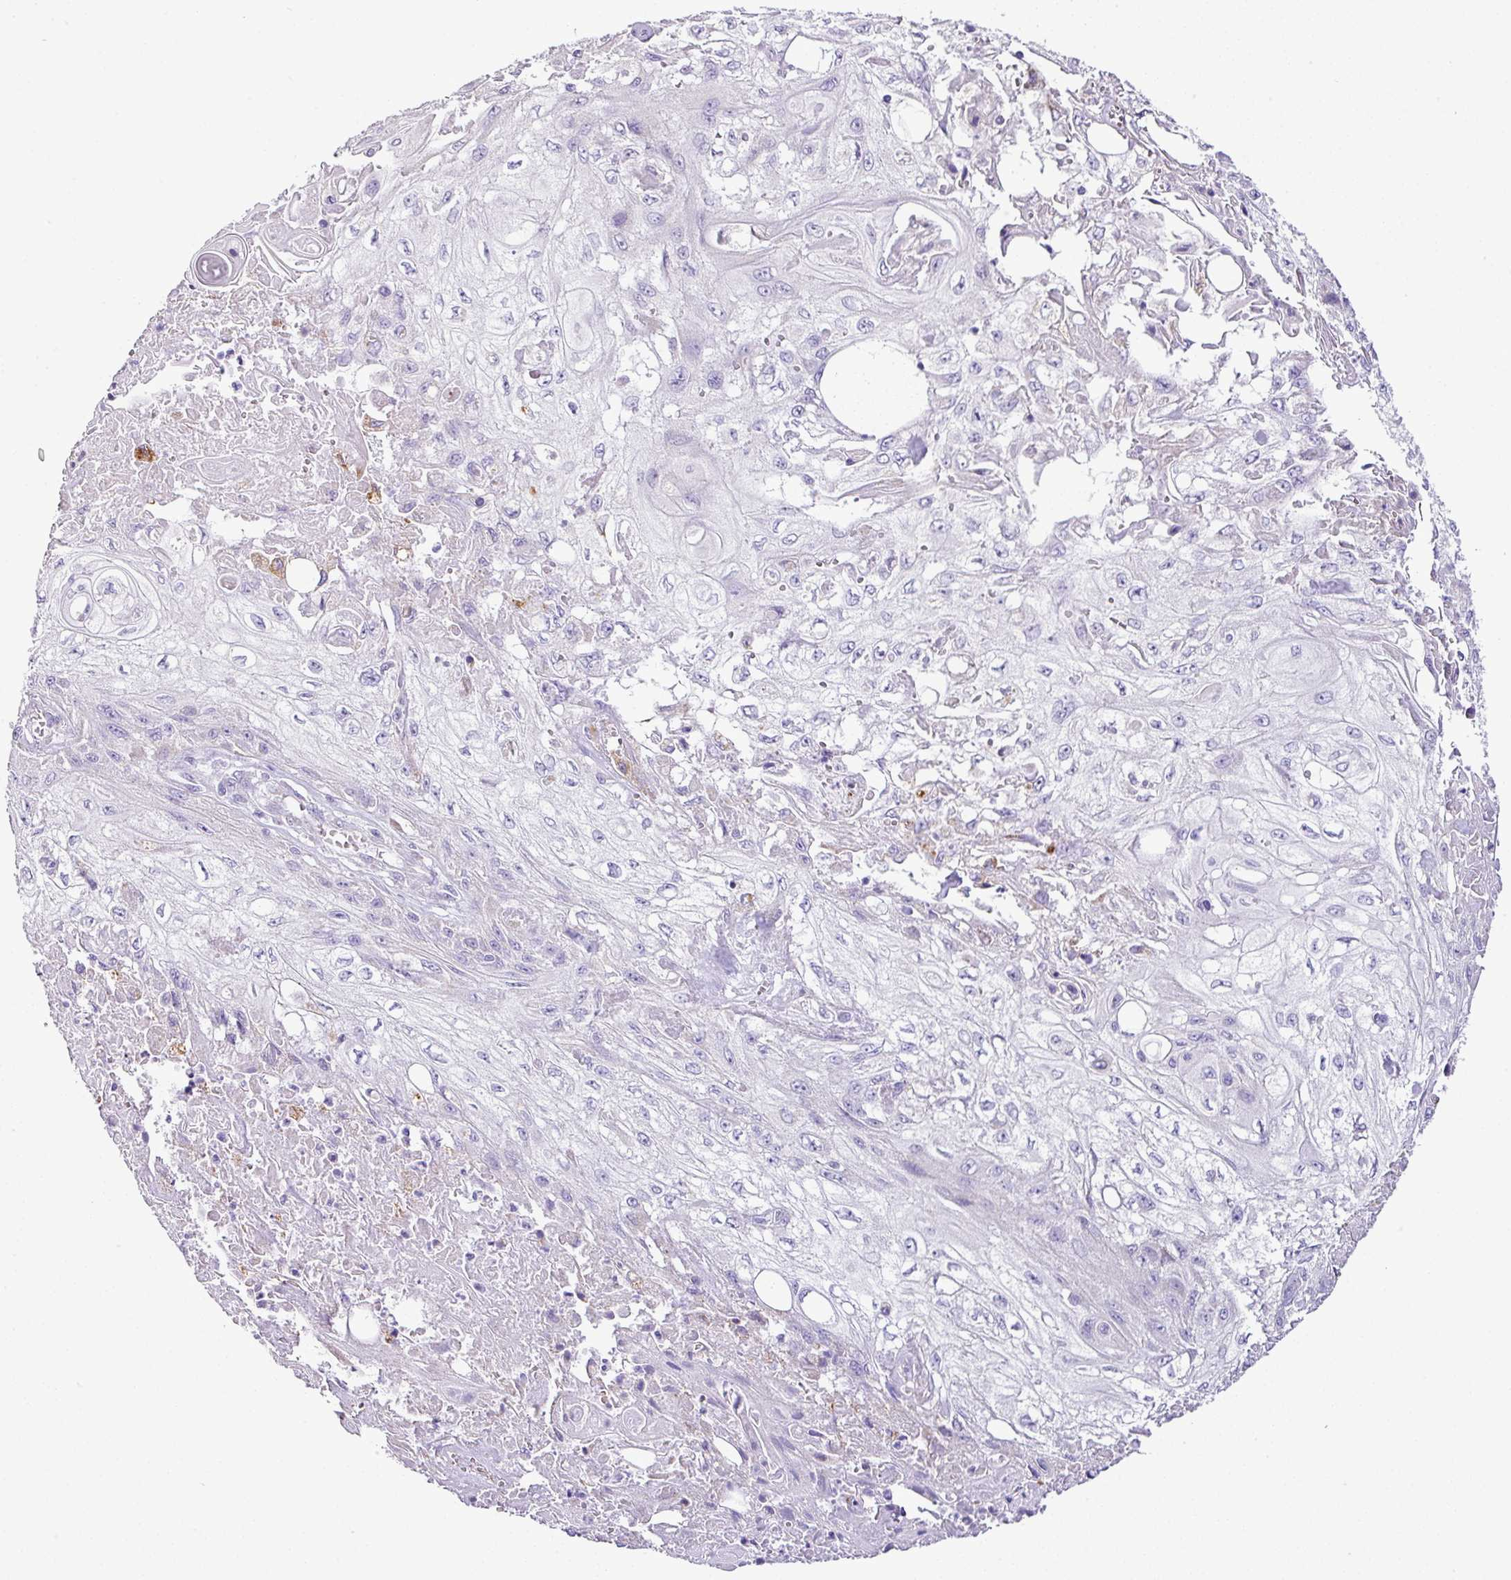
{"staining": {"intensity": "negative", "quantity": "none", "location": "none"}, "tissue": "skin cancer", "cell_type": "Tumor cells", "image_type": "cancer", "snomed": [{"axis": "morphology", "description": "Squamous cell carcinoma, NOS"}, {"axis": "morphology", "description": "Squamous cell carcinoma, metastatic, NOS"}, {"axis": "topography", "description": "Skin"}, {"axis": "topography", "description": "Lymph node"}], "caption": "The histopathology image shows no staining of tumor cells in skin cancer. (Brightfield microscopy of DAB (3,3'-diaminobenzidine) IHC at high magnification).", "gene": "PGAP4", "patient": {"sex": "male", "age": 75}}